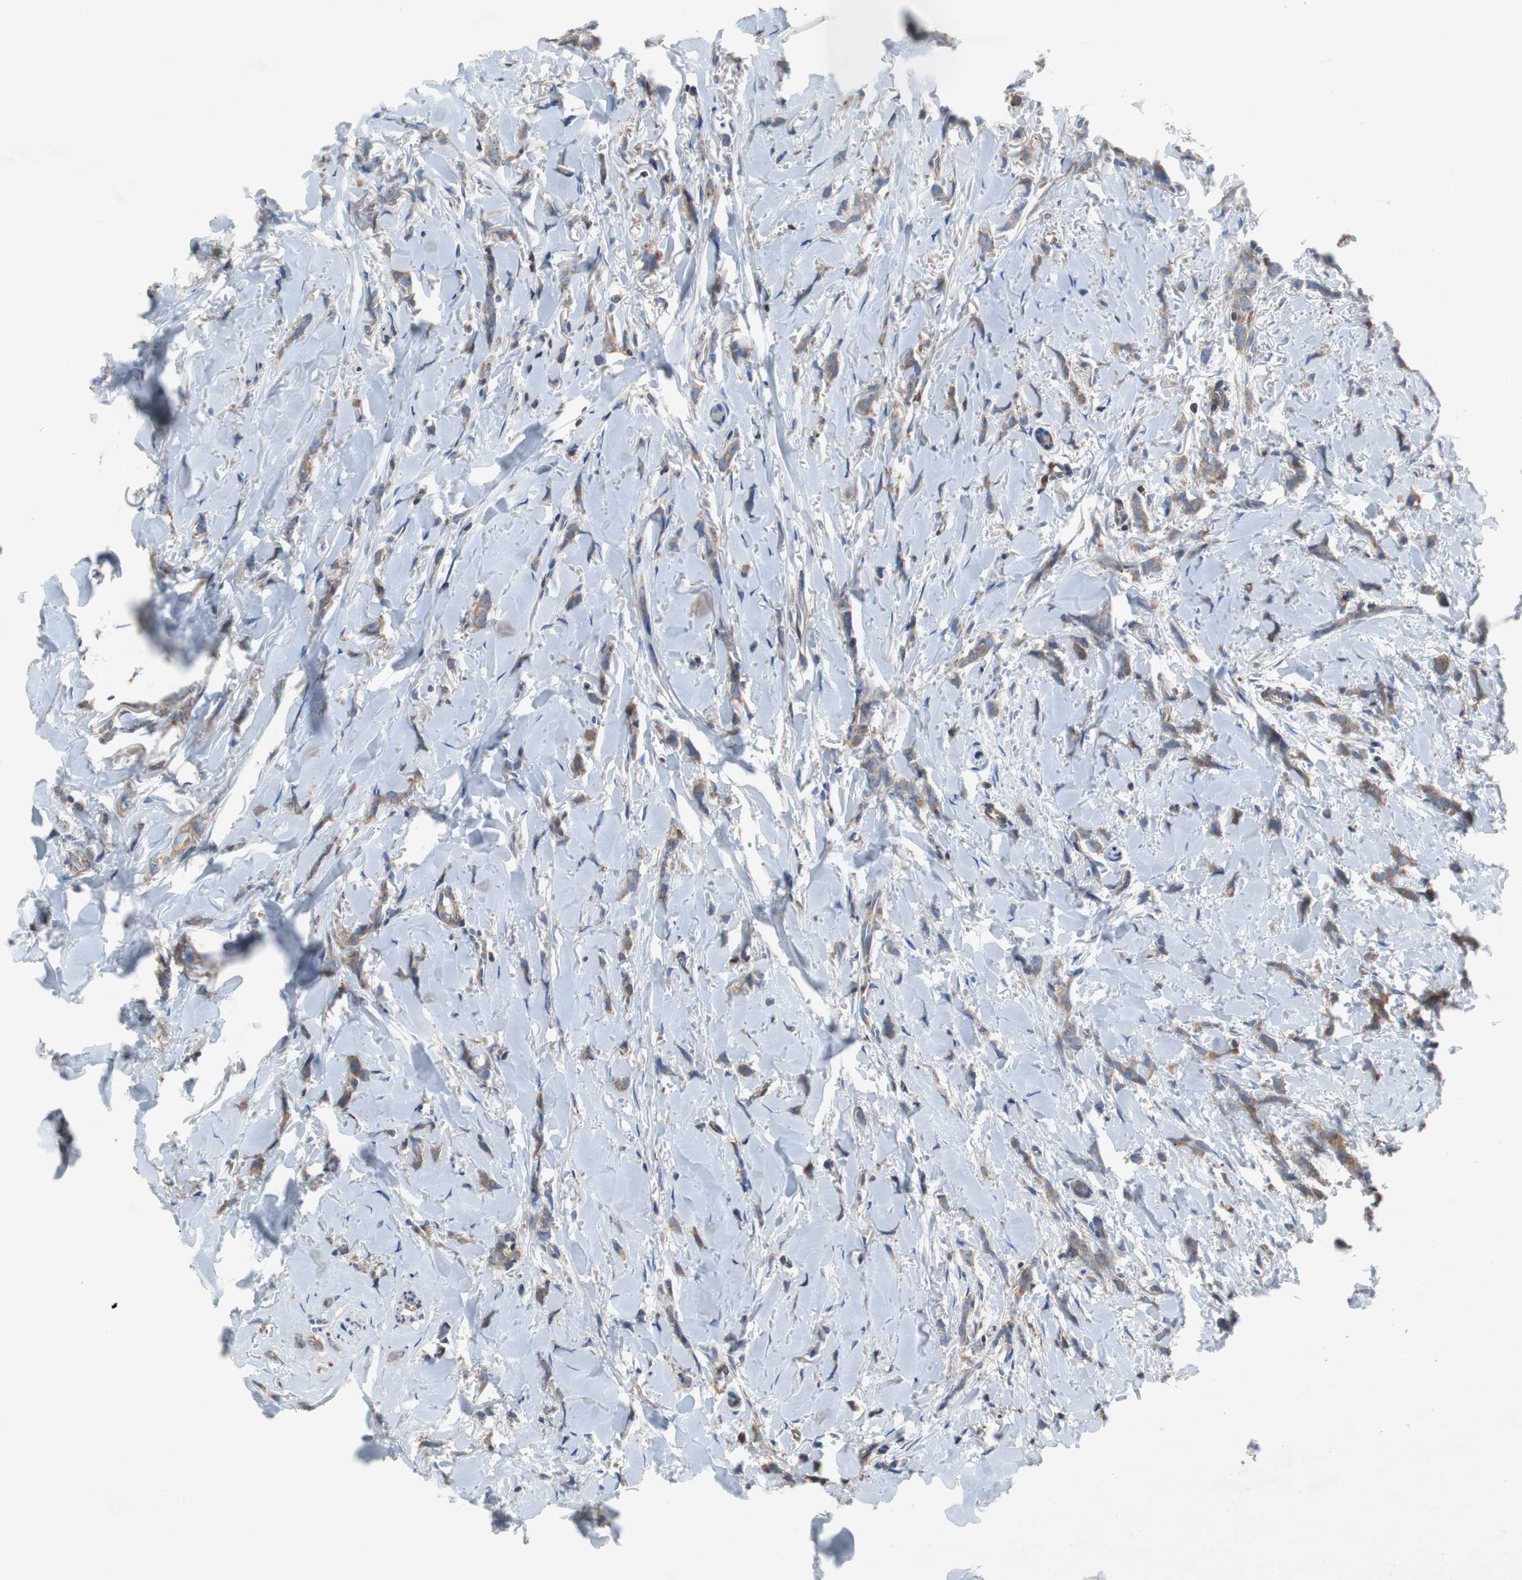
{"staining": {"intensity": "moderate", "quantity": ">75%", "location": "cytoplasmic/membranous"}, "tissue": "breast cancer", "cell_type": "Tumor cells", "image_type": "cancer", "snomed": [{"axis": "morphology", "description": "Lobular carcinoma"}, {"axis": "topography", "description": "Skin"}, {"axis": "topography", "description": "Breast"}], "caption": "This photomicrograph exhibits IHC staining of human lobular carcinoma (breast), with medium moderate cytoplasmic/membranous staining in approximately >75% of tumor cells.", "gene": "GYS1", "patient": {"sex": "female", "age": 46}}